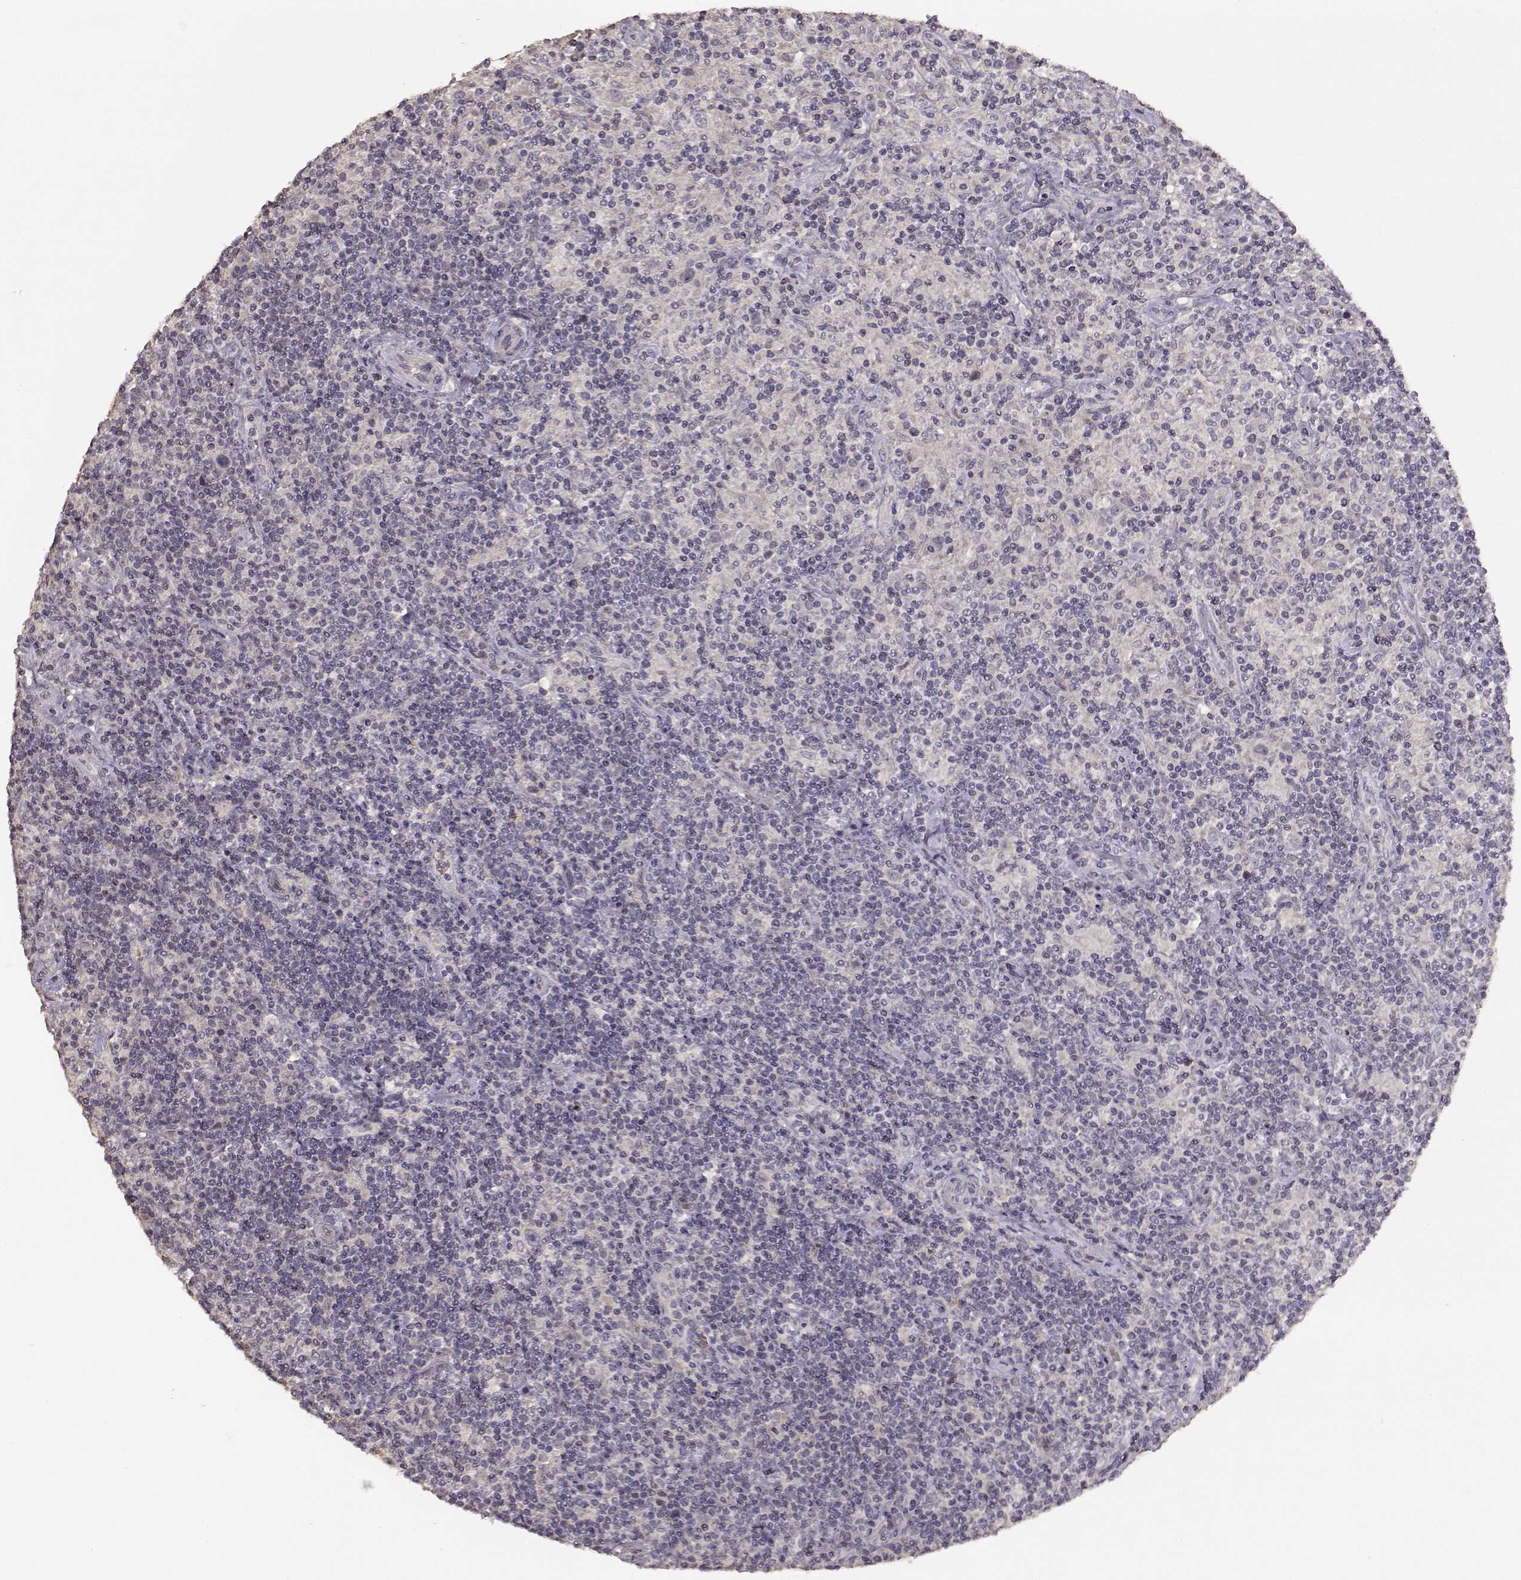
{"staining": {"intensity": "negative", "quantity": "none", "location": "none"}, "tissue": "lymphoma", "cell_type": "Tumor cells", "image_type": "cancer", "snomed": [{"axis": "morphology", "description": "Hodgkin's disease, NOS"}, {"axis": "topography", "description": "Lymph node"}], "caption": "Human lymphoma stained for a protein using immunohistochemistry (IHC) displays no staining in tumor cells.", "gene": "PMCH", "patient": {"sex": "male", "age": 70}}